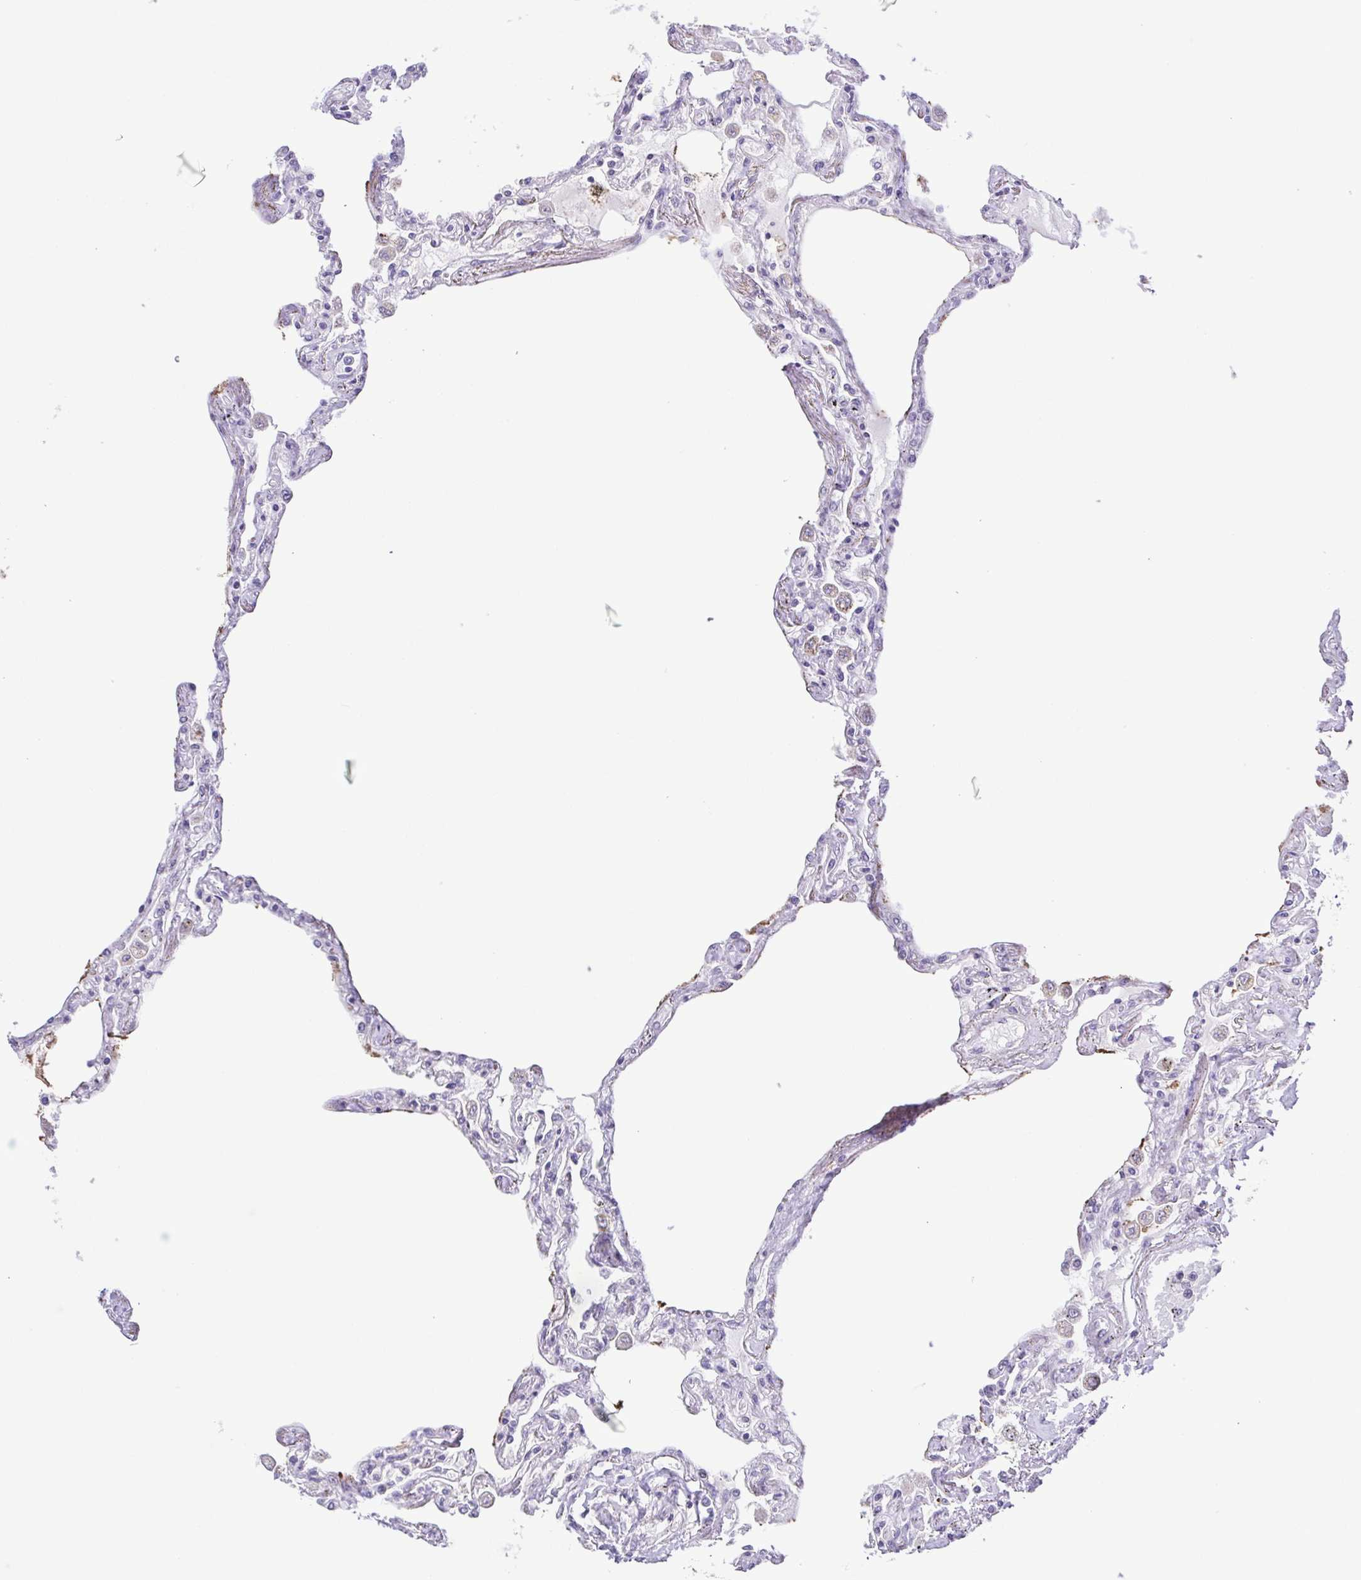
{"staining": {"intensity": "negative", "quantity": "none", "location": "none"}, "tissue": "lung", "cell_type": "Alveolar cells", "image_type": "normal", "snomed": [{"axis": "morphology", "description": "Normal tissue, NOS"}, {"axis": "morphology", "description": "Adenocarcinoma, NOS"}, {"axis": "topography", "description": "Cartilage tissue"}, {"axis": "topography", "description": "Lung"}], "caption": "Normal lung was stained to show a protein in brown. There is no significant staining in alveolar cells.", "gene": "IL1RN", "patient": {"sex": "female", "age": 67}}